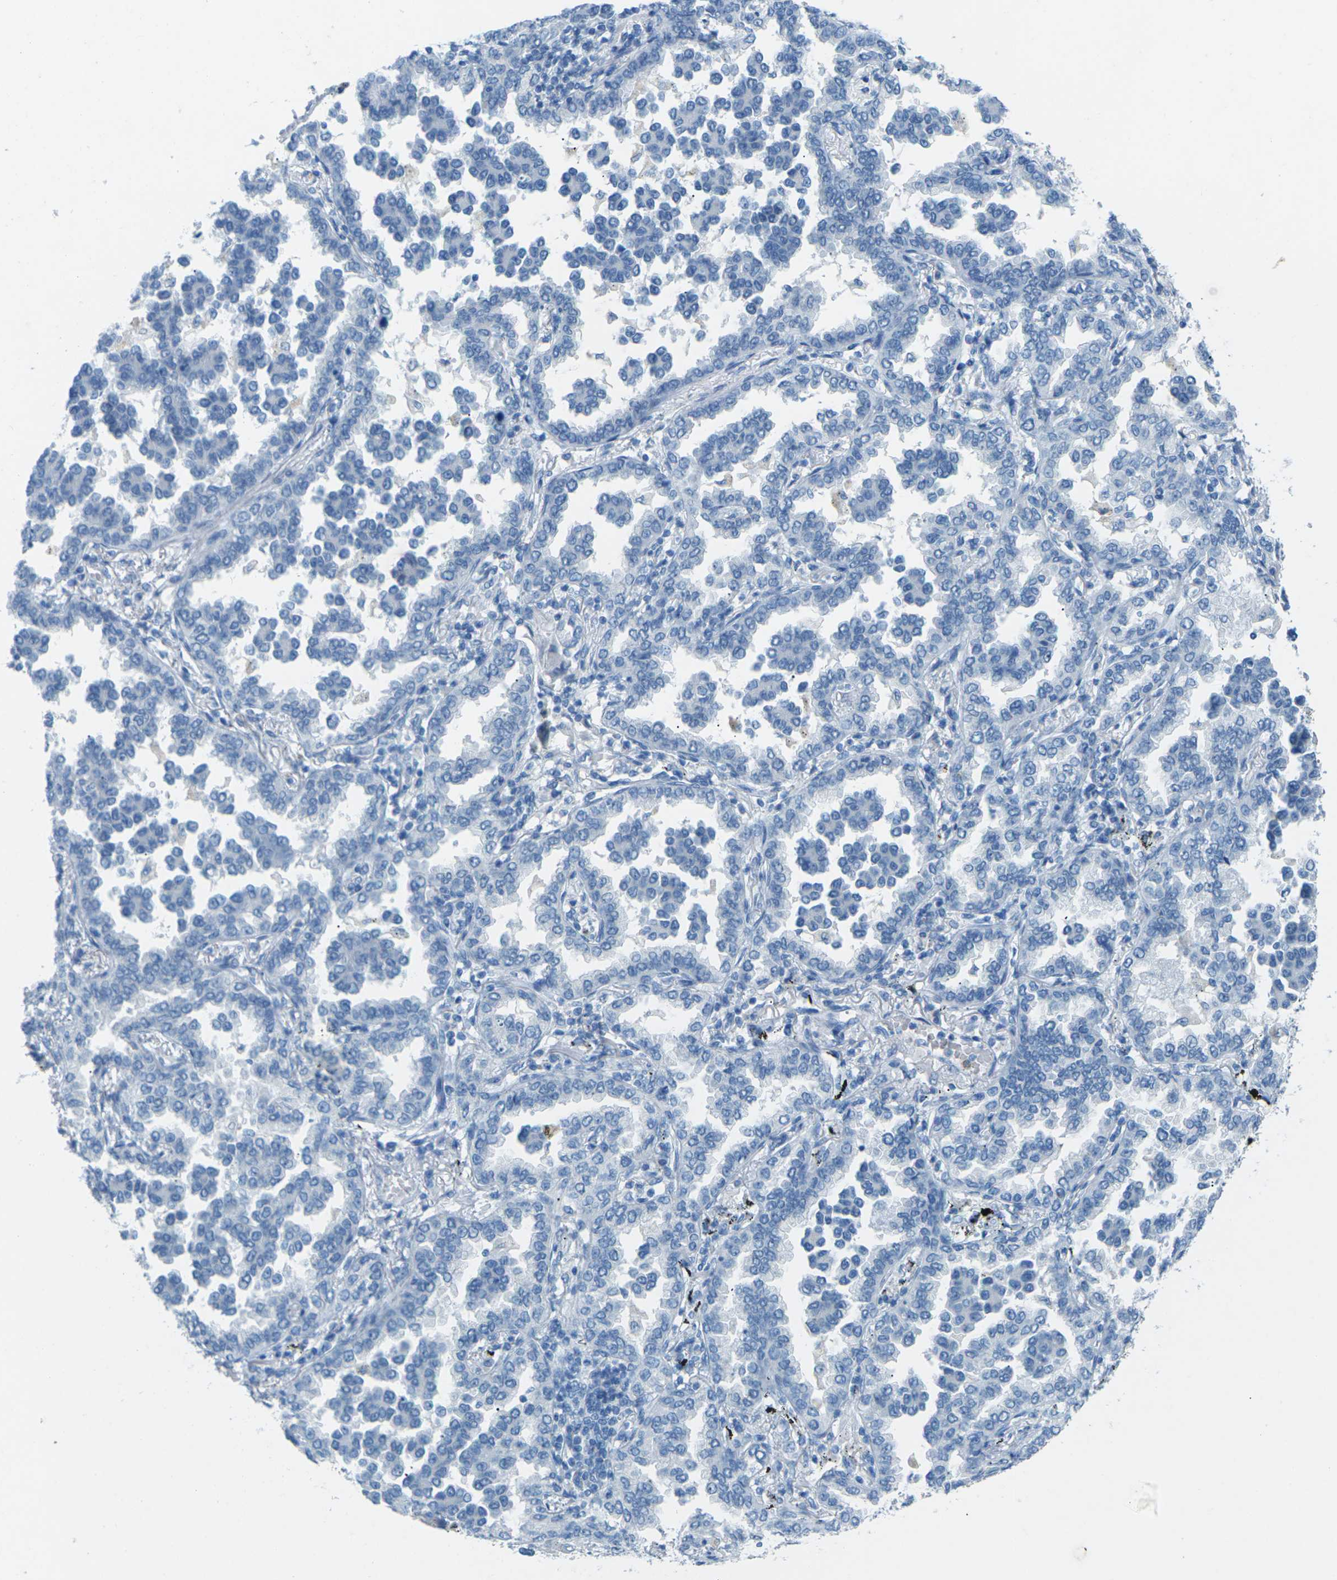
{"staining": {"intensity": "negative", "quantity": "none", "location": "none"}, "tissue": "lung cancer", "cell_type": "Tumor cells", "image_type": "cancer", "snomed": [{"axis": "morphology", "description": "Normal tissue, NOS"}, {"axis": "morphology", "description": "Adenocarcinoma, NOS"}, {"axis": "topography", "description": "Lung"}], "caption": "Immunohistochemistry (IHC) image of adenocarcinoma (lung) stained for a protein (brown), which displays no staining in tumor cells.", "gene": "CDH16", "patient": {"sex": "male", "age": 59}}